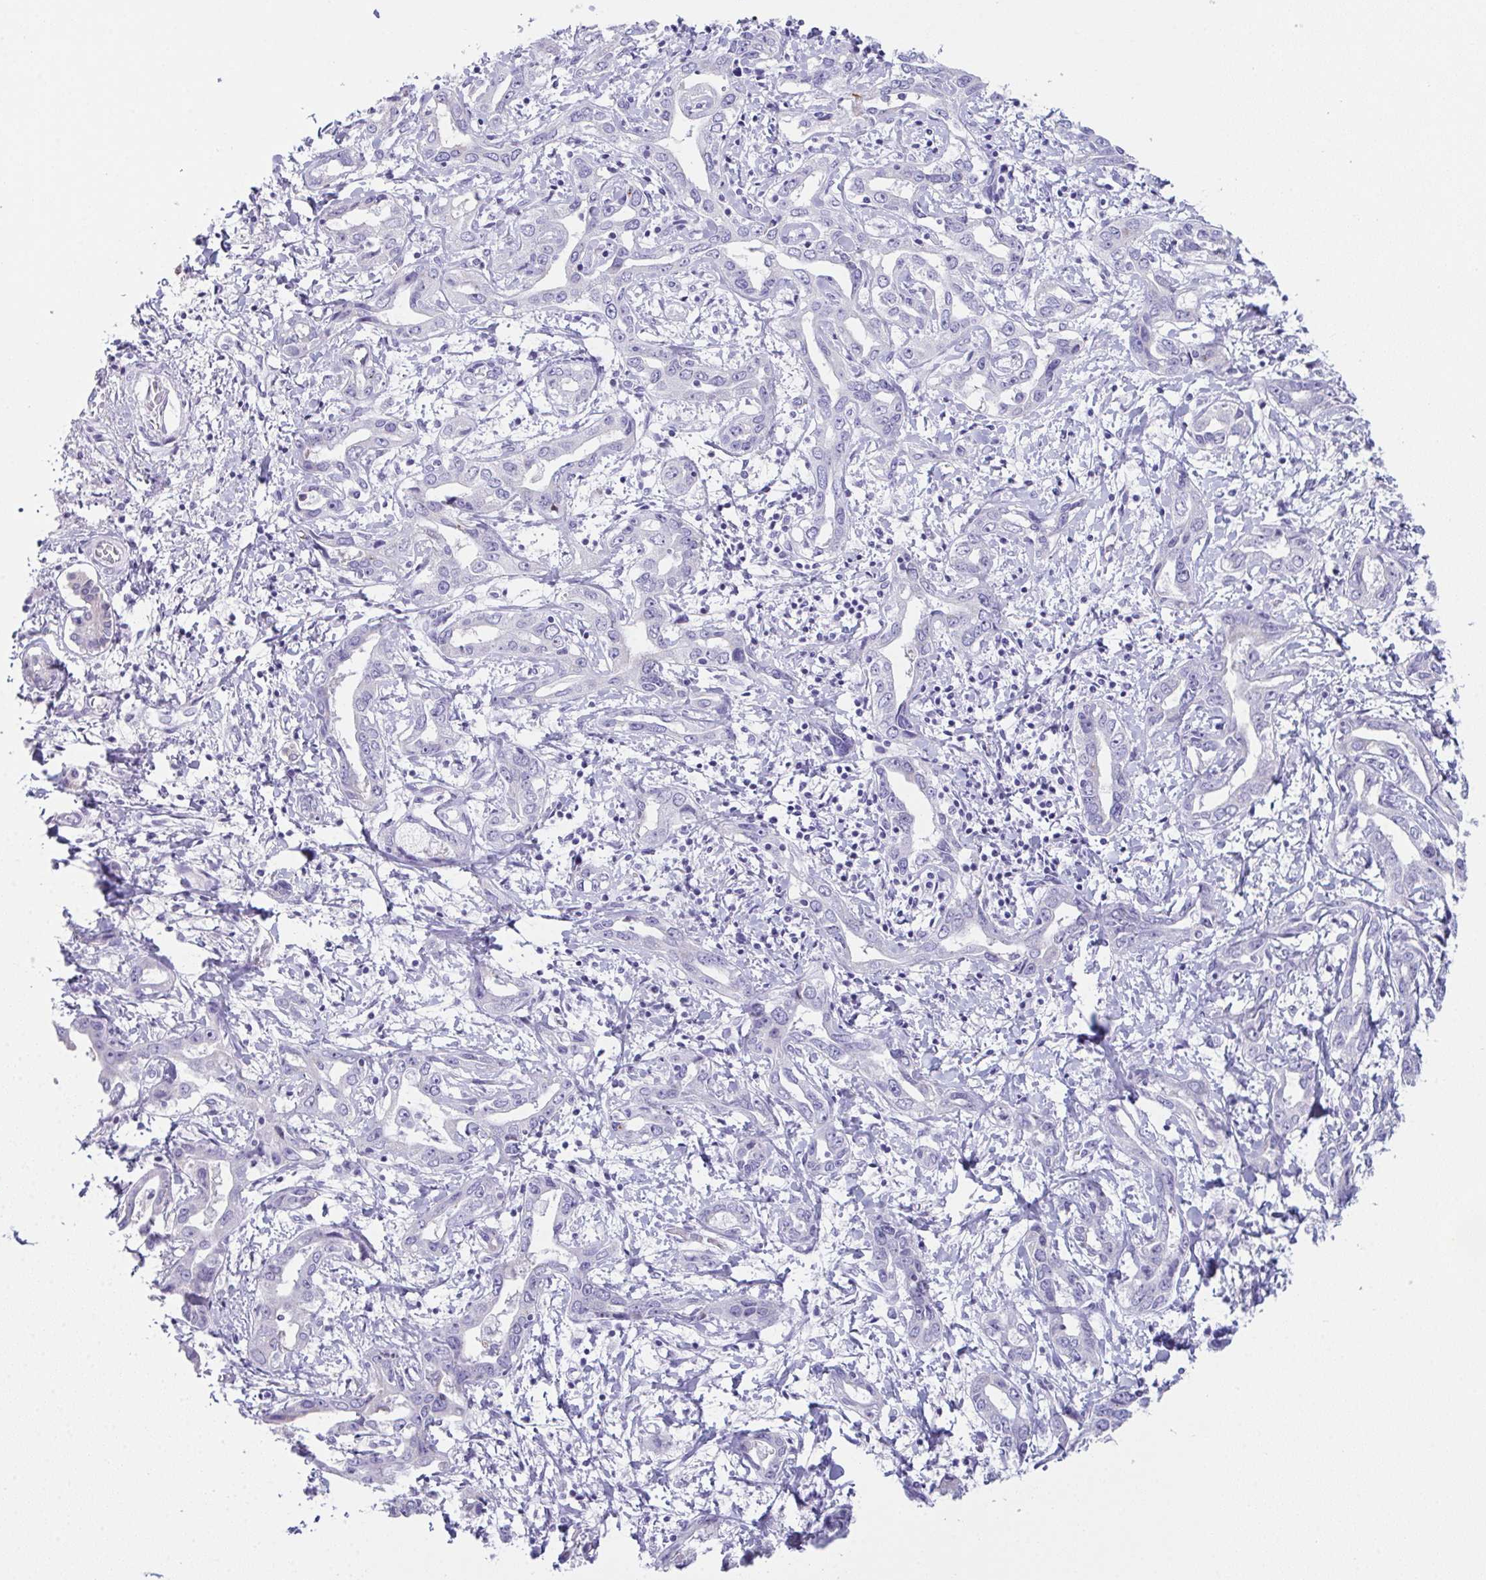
{"staining": {"intensity": "negative", "quantity": "none", "location": "none"}, "tissue": "liver cancer", "cell_type": "Tumor cells", "image_type": "cancer", "snomed": [{"axis": "morphology", "description": "Cholangiocarcinoma"}, {"axis": "topography", "description": "Liver"}], "caption": "Immunohistochemistry (IHC) image of neoplastic tissue: human cholangiocarcinoma (liver) stained with DAB reveals no significant protein staining in tumor cells. The staining is performed using DAB (3,3'-diaminobenzidine) brown chromogen with nuclei counter-stained in using hematoxylin.", "gene": "TEX19", "patient": {"sex": "male", "age": 59}}